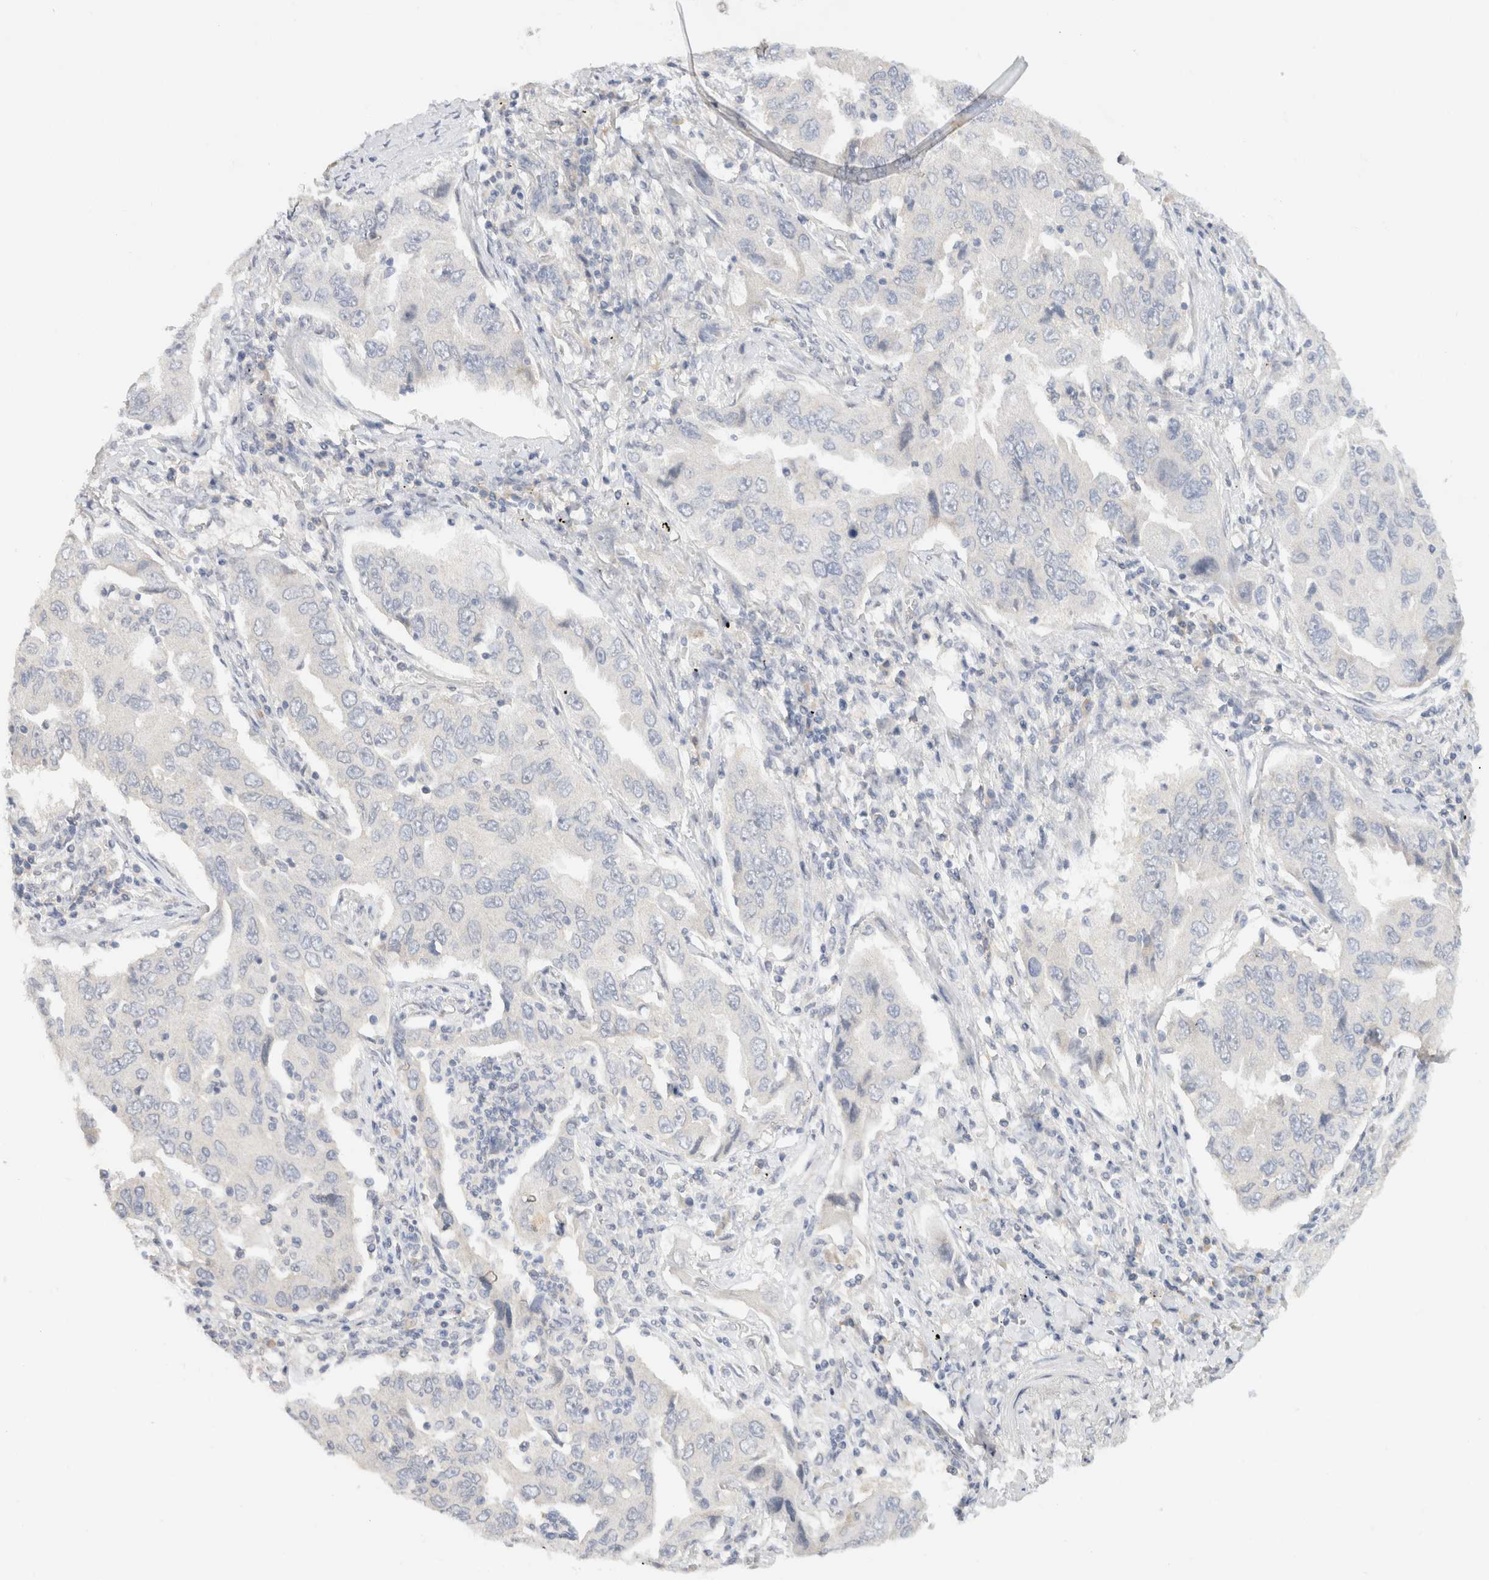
{"staining": {"intensity": "negative", "quantity": "none", "location": "none"}, "tissue": "lung cancer", "cell_type": "Tumor cells", "image_type": "cancer", "snomed": [{"axis": "morphology", "description": "Adenocarcinoma, NOS"}, {"axis": "topography", "description": "Lung"}], "caption": "High magnification brightfield microscopy of adenocarcinoma (lung) stained with DAB (brown) and counterstained with hematoxylin (blue): tumor cells show no significant staining.", "gene": "CHRM4", "patient": {"sex": "female", "age": 65}}